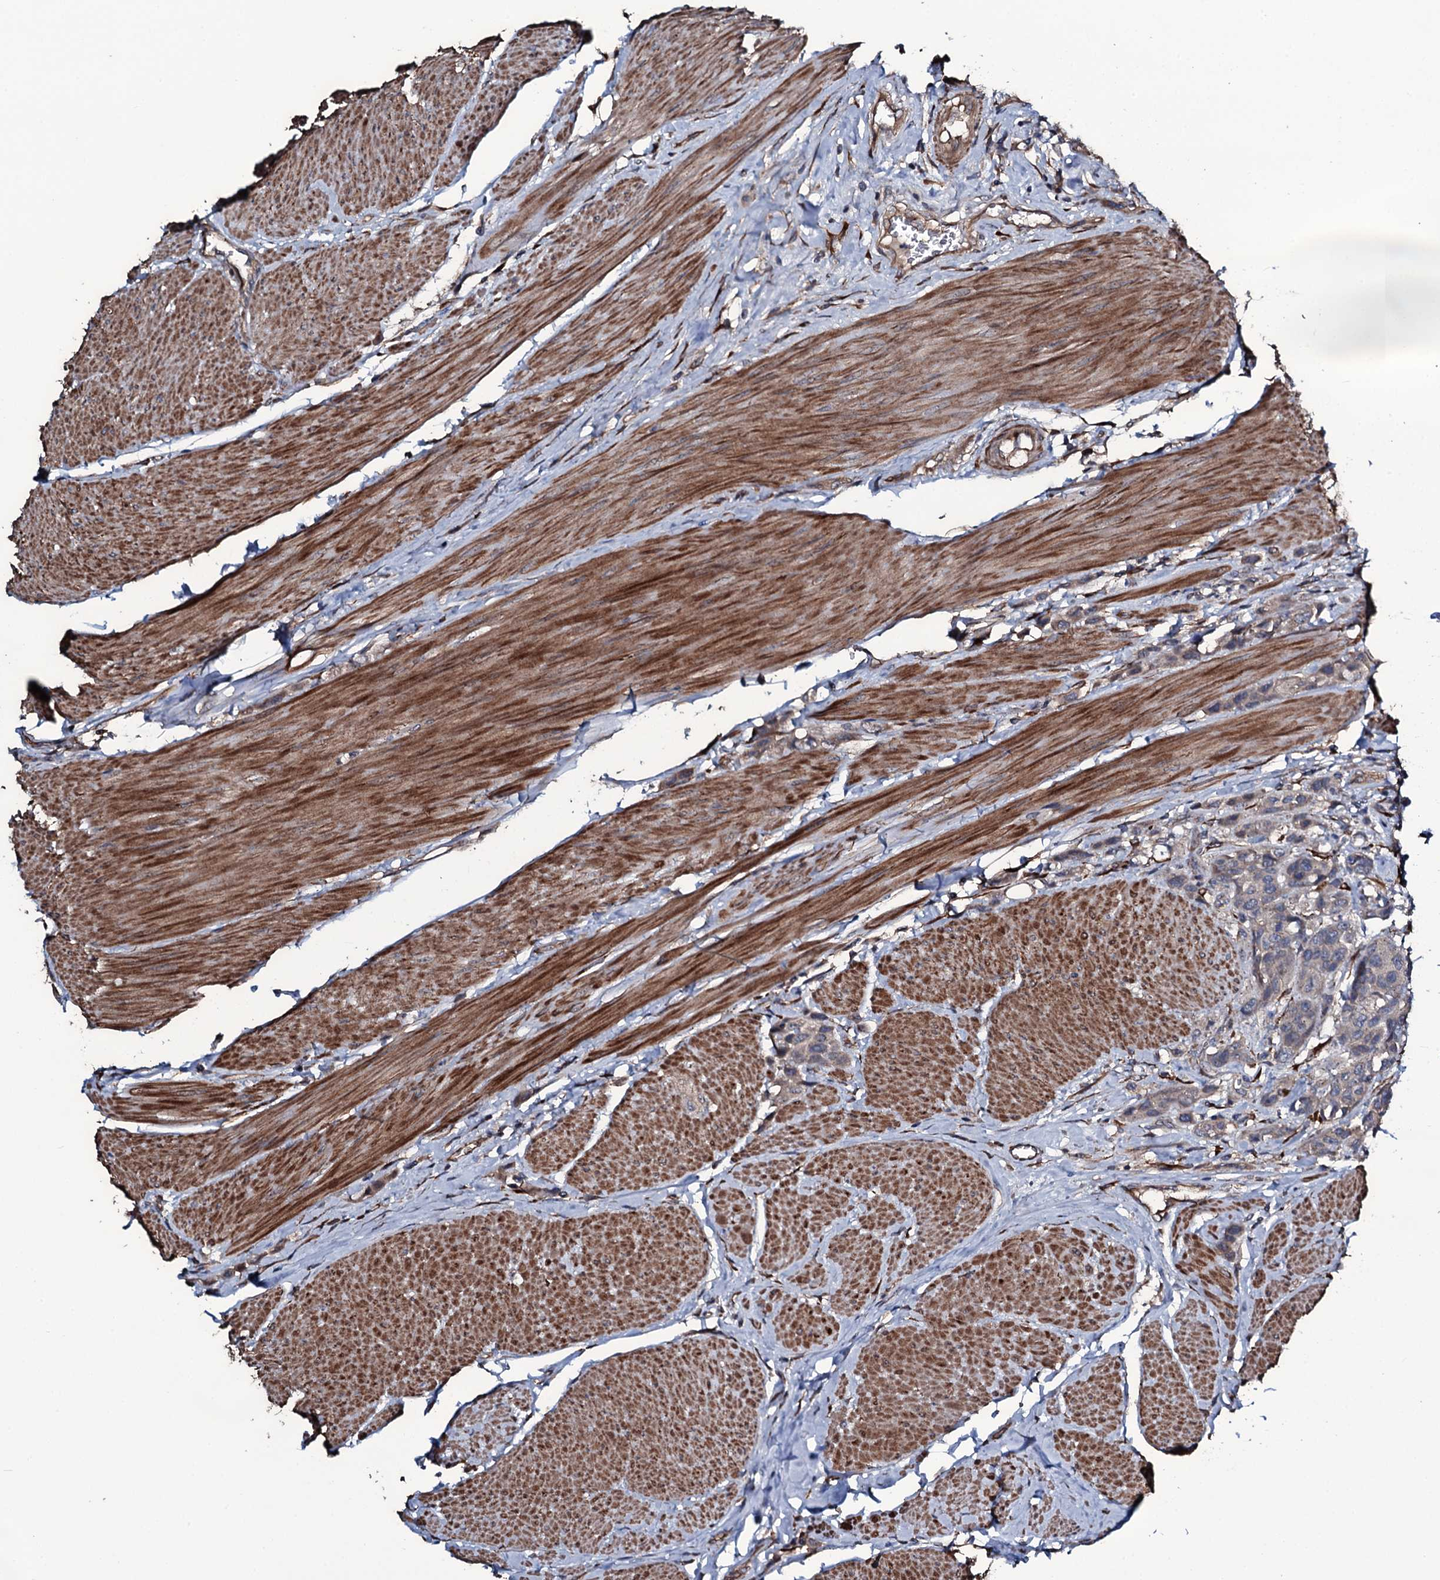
{"staining": {"intensity": "negative", "quantity": "none", "location": "none"}, "tissue": "urothelial cancer", "cell_type": "Tumor cells", "image_type": "cancer", "snomed": [{"axis": "morphology", "description": "Urothelial carcinoma, High grade"}, {"axis": "topography", "description": "Urinary bladder"}], "caption": "An immunohistochemistry (IHC) histopathology image of urothelial cancer is shown. There is no staining in tumor cells of urothelial cancer.", "gene": "WIPF3", "patient": {"sex": "male", "age": 50}}